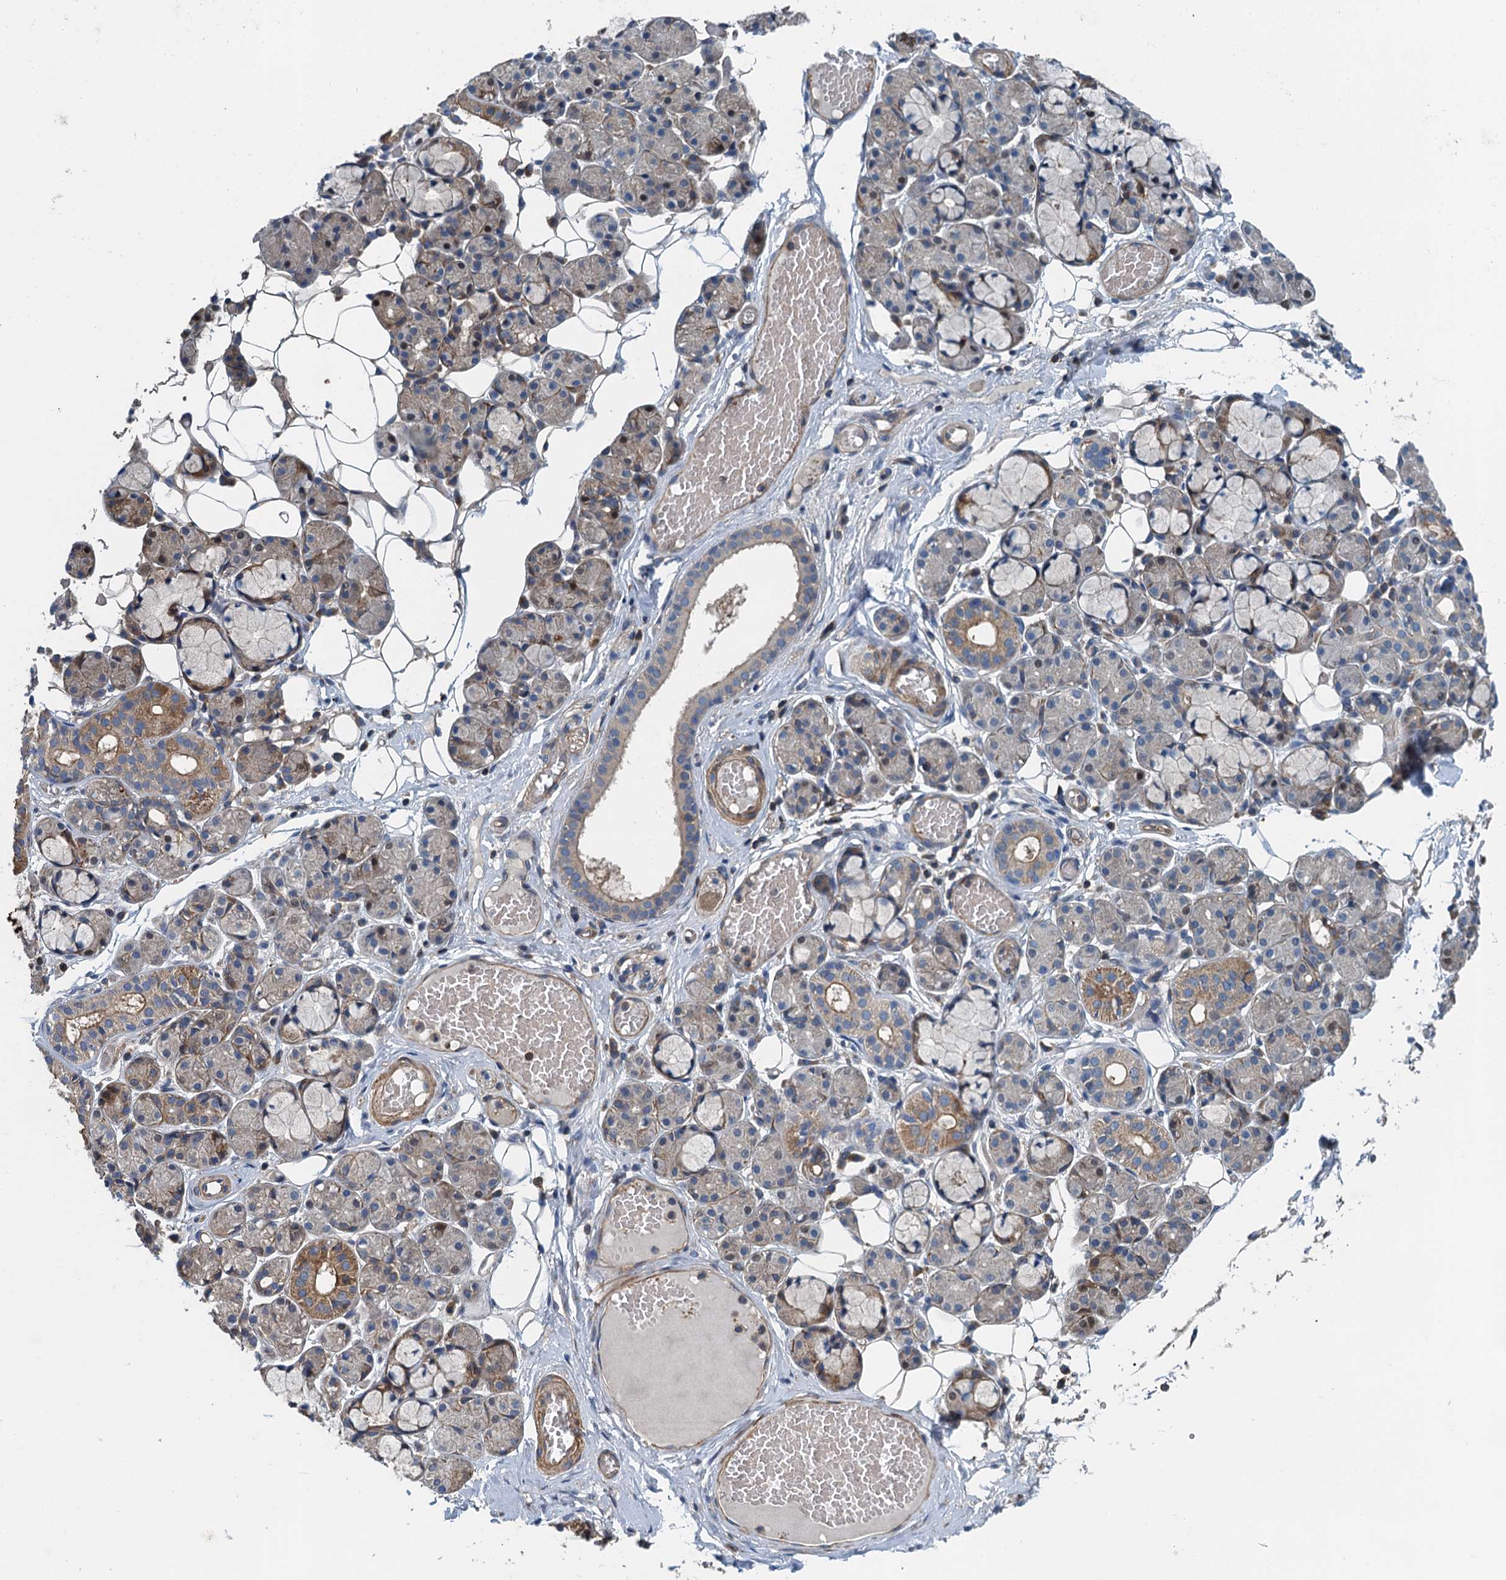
{"staining": {"intensity": "moderate", "quantity": "<25%", "location": "cytoplasmic/membranous"}, "tissue": "salivary gland", "cell_type": "Glandular cells", "image_type": "normal", "snomed": [{"axis": "morphology", "description": "Normal tissue, NOS"}, {"axis": "topography", "description": "Salivary gland"}], "caption": "This is an image of immunohistochemistry staining of unremarkable salivary gland, which shows moderate expression in the cytoplasmic/membranous of glandular cells.", "gene": "PPP1R14D", "patient": {"sex": "male", "age": 63}}